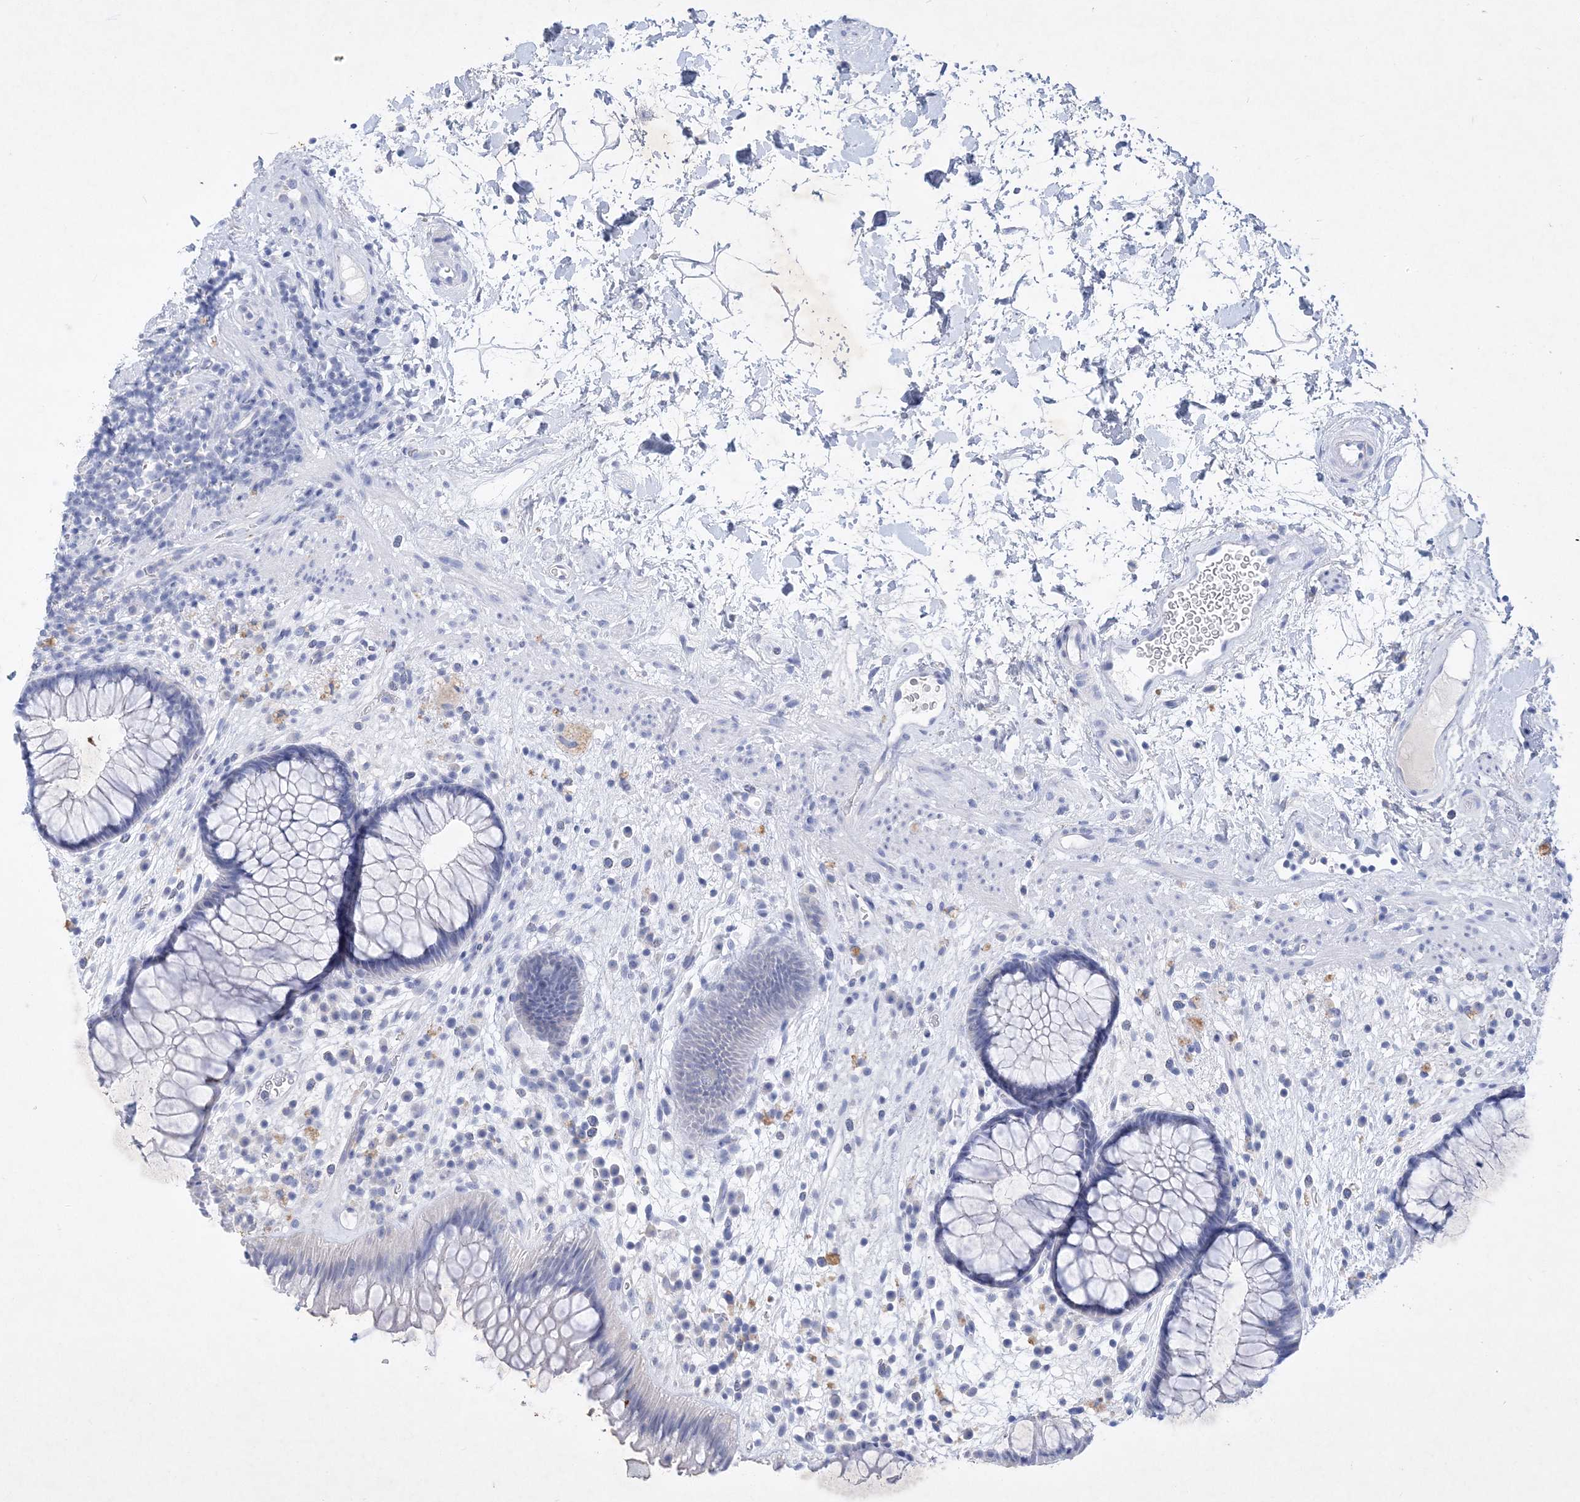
{"staining": {"intensity": "negative", "quantity": "none", "location": "none"}, "tissue": "rectum", "cell_type": "Glandular cells", "image_type": "normal", "snomed": [{"axis": "morphology", "description": "Normal tissue, NOS"}, {"axis": "topography", "description": "Rectum"}], "caption": "Glandular cells are negative for protein expression in normal human rectum. (Stains: DAB (3,3'-diaminobenzidine) immunohistochemistry (IHC) with hematoxylin counter stain, Microscopy: brightfield microscopy at high magnification).", "gene": "COPS8", "patient": {"sex": "male", "age": 51}}